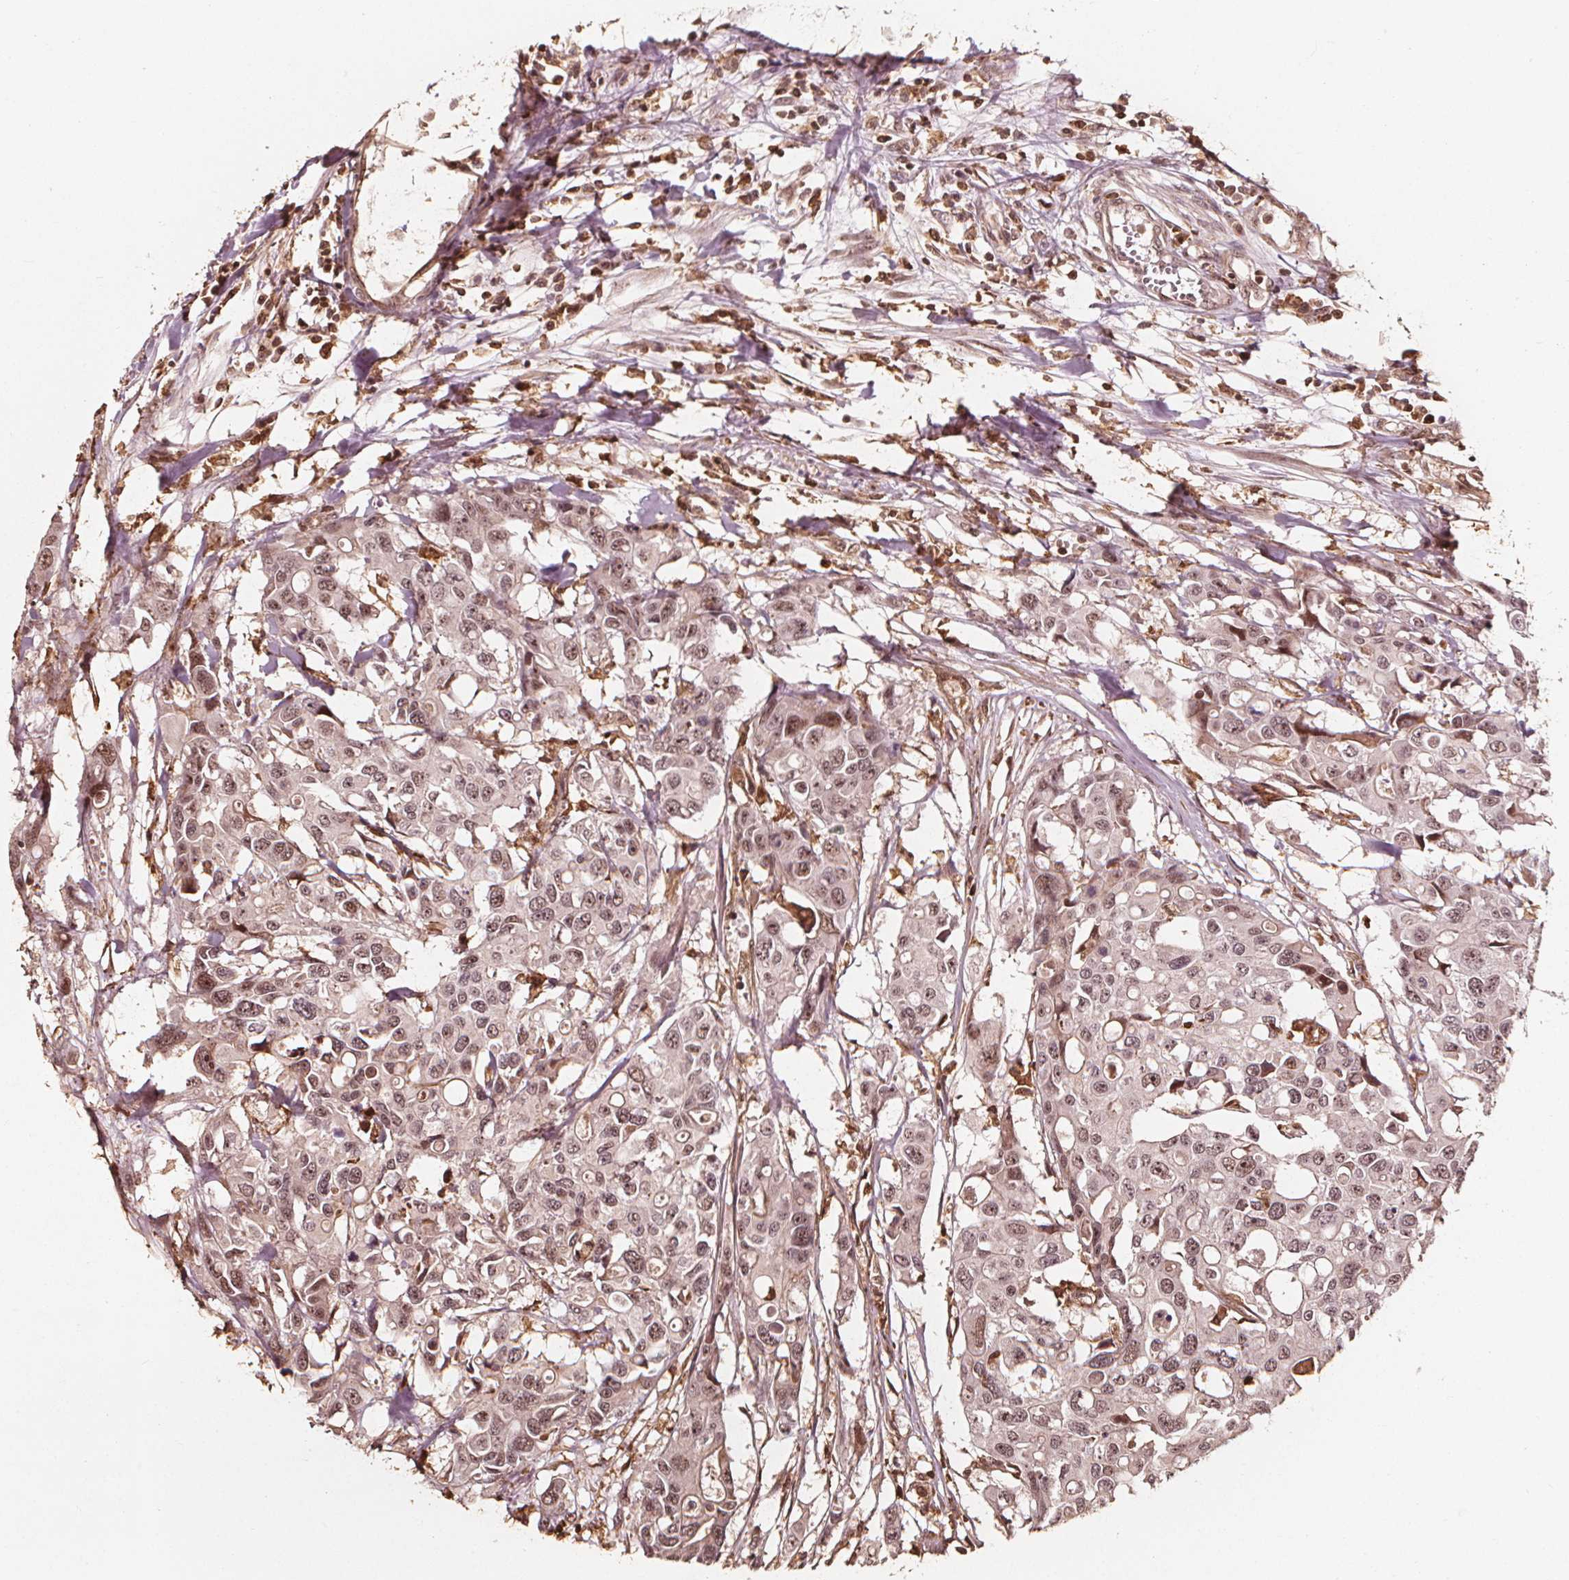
{"staining": {"intensity": "weak", "quantity": ">75%", "location": "nuclear"}, "tissue": "colorectal cancer", "cell_type": "Tumor cells", "image_type": "cancer", "snomed": [{"axis": "morphology", "description": "Adenocarcinoma, NOS"}, {"axis": "topography", "description": "Colon"}], "caption": "Colorectal cancer was stained to show a protein in brown. There is low levels of weak nuclear expression in approximately >75% of tumor cells. Ihc stains the protein of interest in brown and the nuclei are stained blue.", "gene": "EXOSC9", "patient": {"sex": "male", "age": 77}}